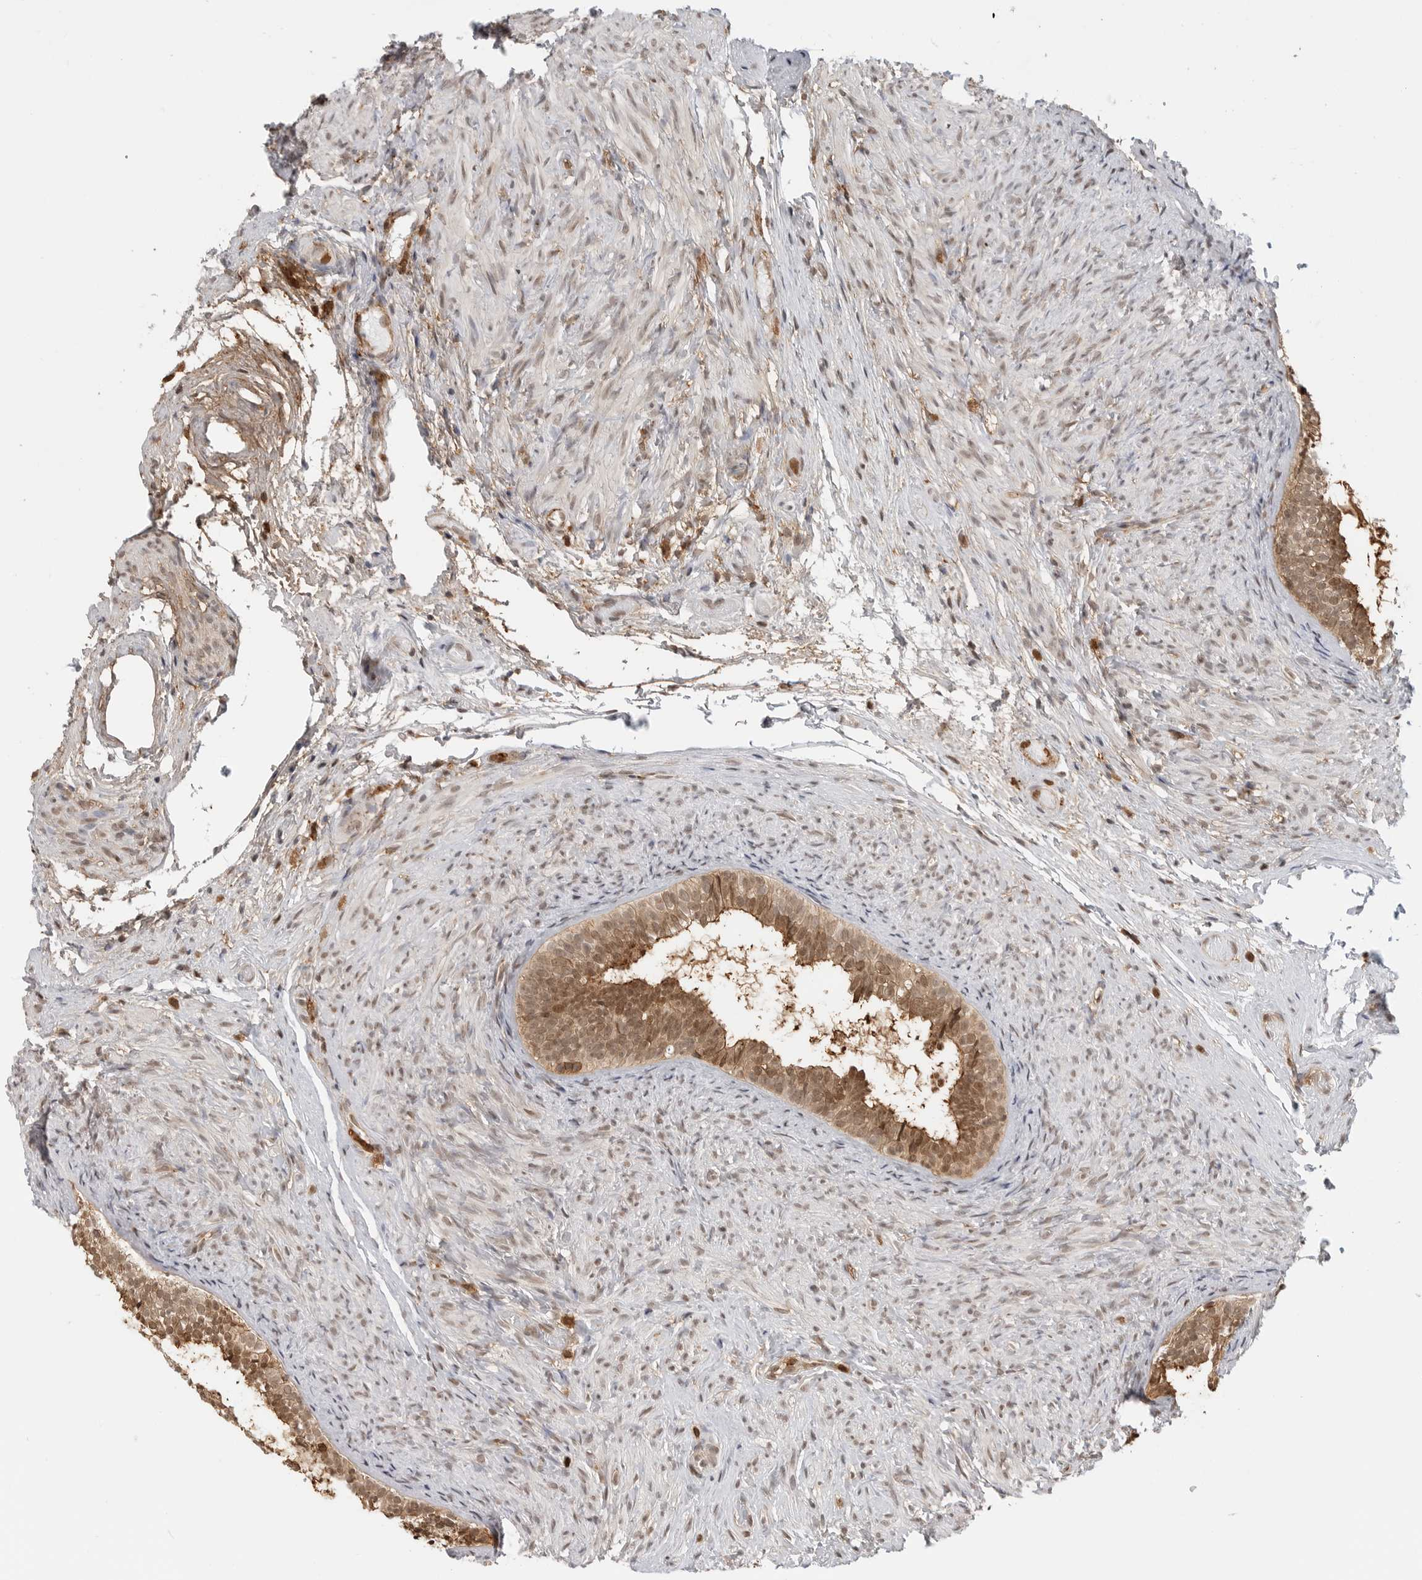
{"staining": {"intensity": "strong", "quantity": ">75%", "location": "cytoplasmic/membranous"}, "tissue": "epididymis", "cell_type": "Glandular cells", "image_type": "normal", "snomed": [{"axis": "morphology", "description": "Normal tissue, NOS"}, {"axis": "topography", "description": "Epididymis"}], "caption": "Immunohistochemistry (DAB) staining of unremarkable human epididymis reveals strong cytoplasmic/membranous protein staining in about >75% of glandular cells. The staining was performed using DAB (3,3'-diaminobenzidine), with brown indicating positive protein expression. Nuclei are stained blue with hematoxylin.", "gene": "ANXA11", "patient": {"sex": "male", "age": 5}}